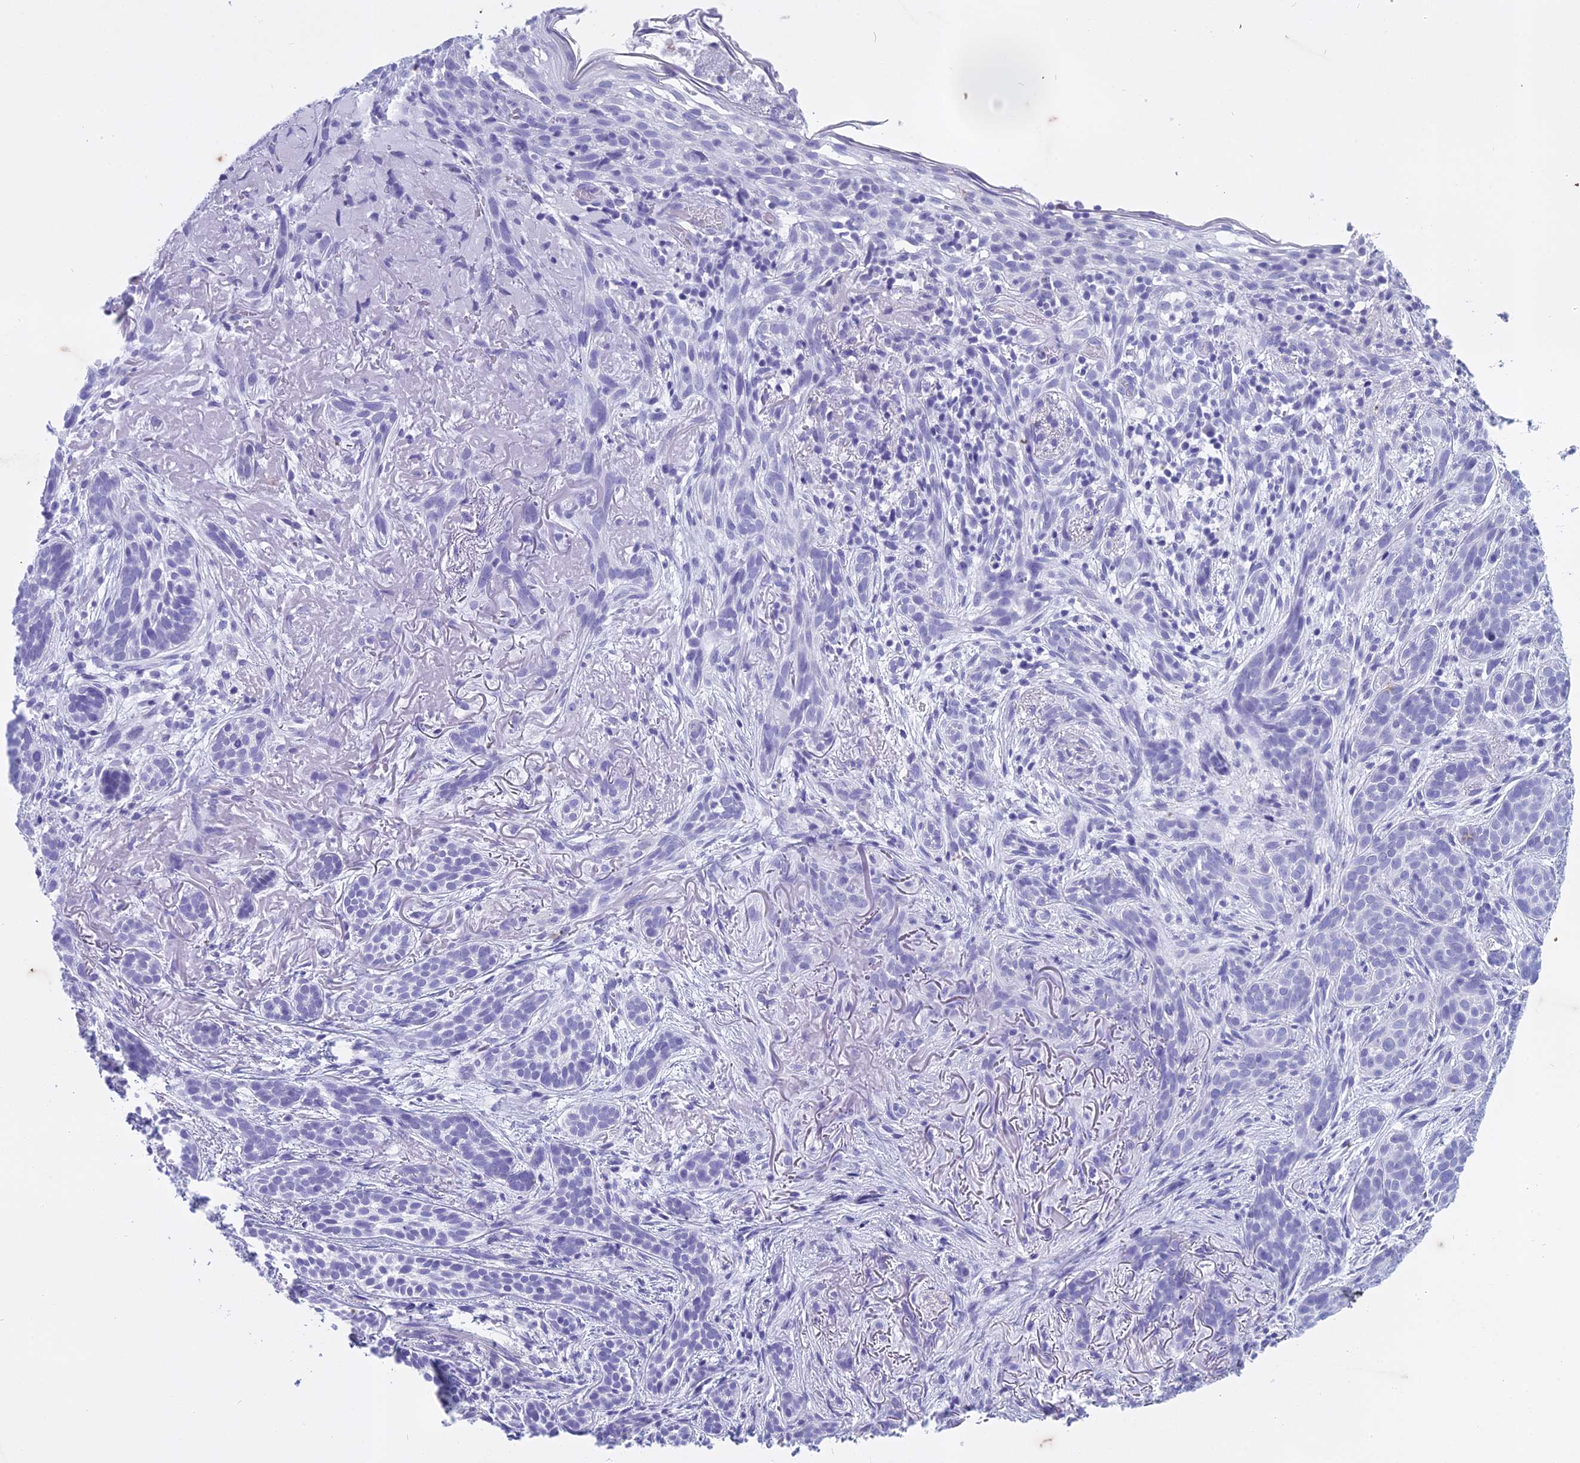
{"staining": {"intensity": "negative", "quantity": "none", "location": "none"}, "tissue": "skin cancer", "cell_type": "Tumor cells", "image_type": "cancer", "snomed": [{"axis": "morphology", "description": "Basal cell carcinoma"}, {"axis": "topography", "description": "Skin"}], "caption": "Skin basal cell carcinoma stained for a protein using immunohistochemistry reveals no expression tumor cells.", "gene": "HMGB4", "patient": {"sex": "male", "age": 71}}